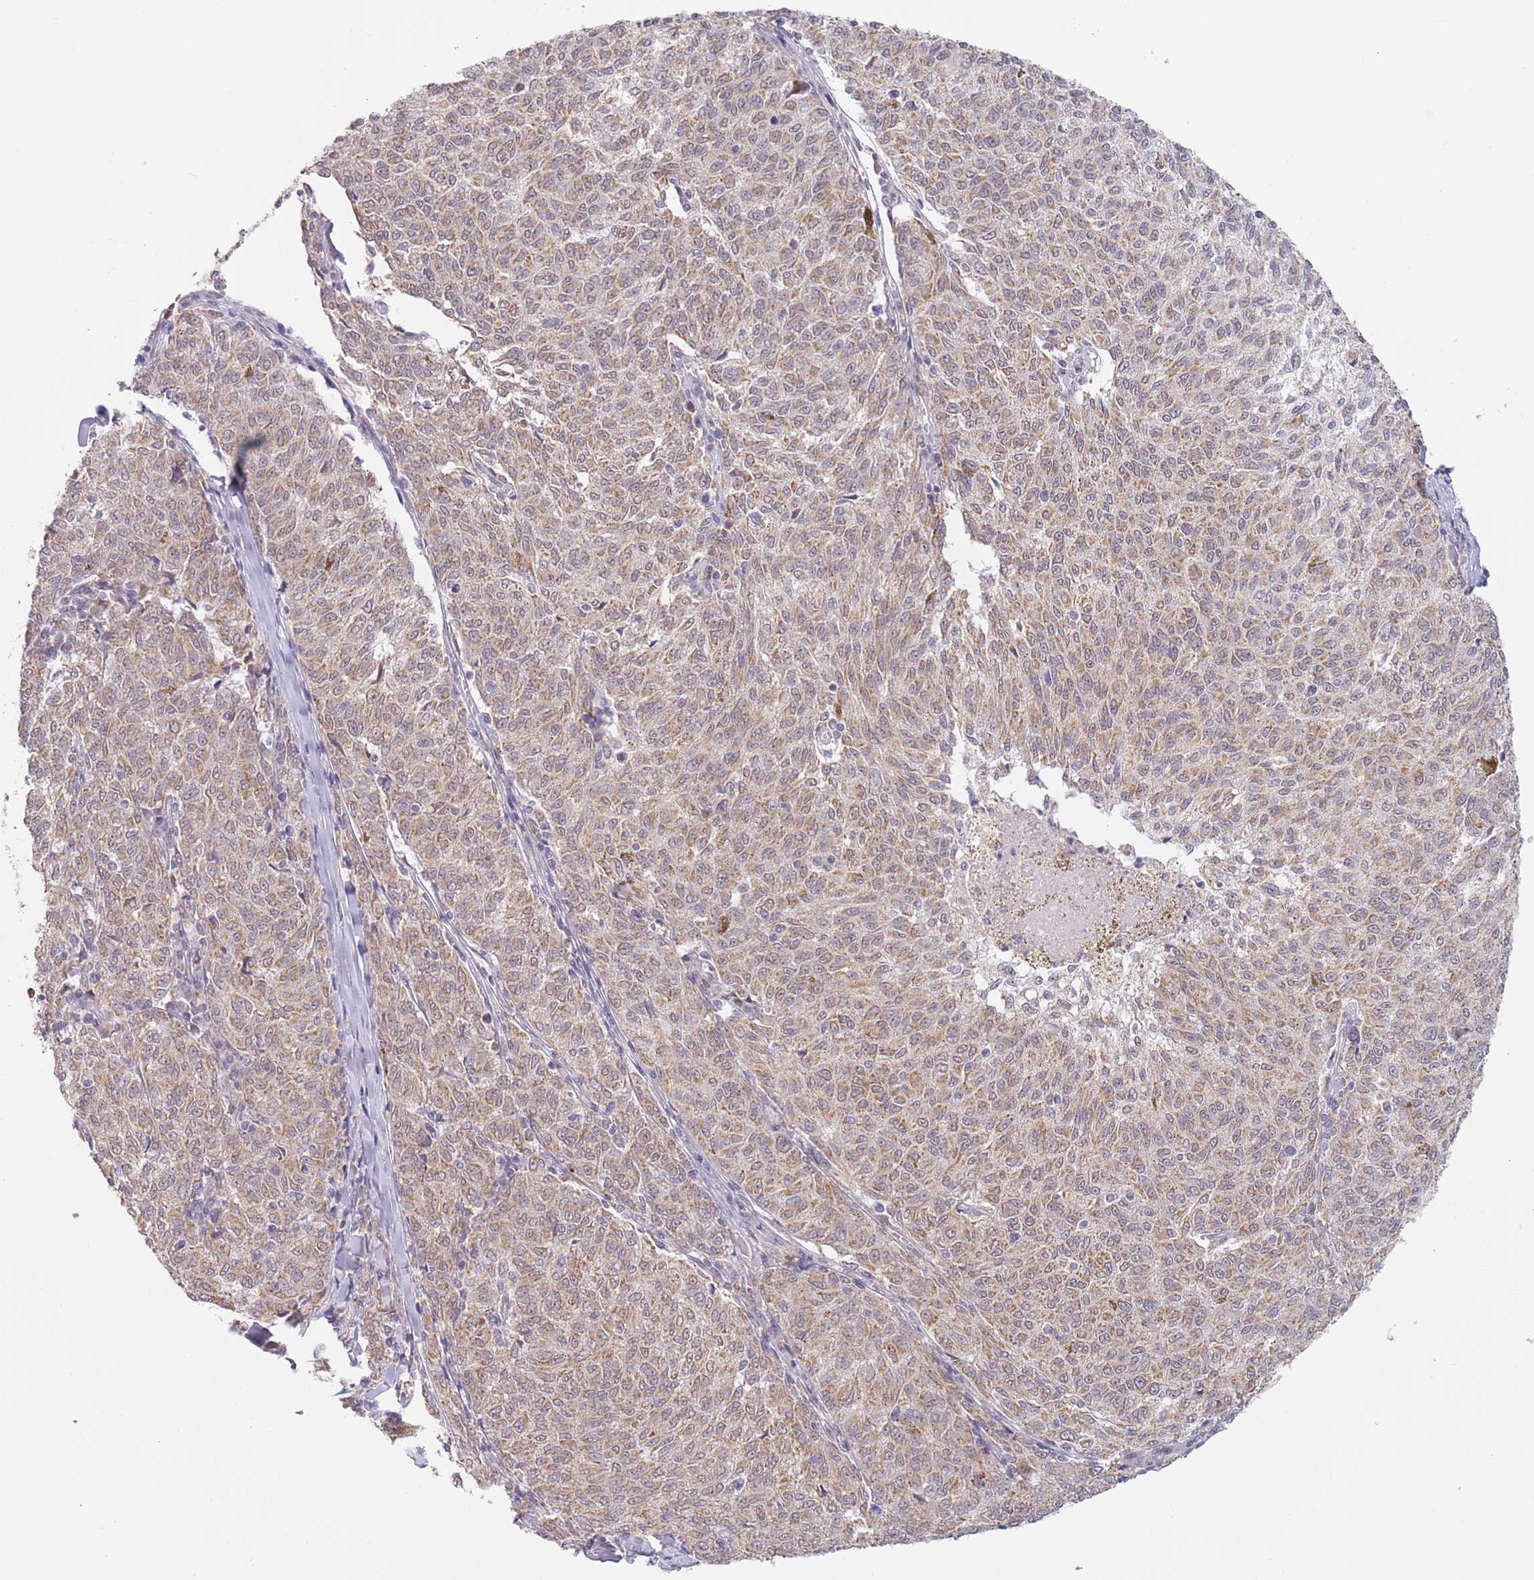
{"staining": {"intensity": "weak", "quantity": ">75%", "location": "cytoplasmic/membranous"}, "tissue": "melanoma", "cell_type": "Tumor cells", "image_type": "cancer", "snomed": [{"axis": "morphology", "description": "Malignant melanoma, NOS"}, {"axis": "topography", "description": "Skin"}], "caption": "About >75% of tumor cells in human malignant melanoma show weak cytoplasmic/membranous protein positivity as visualized by brown immunohistochemical staining.", "gene": "UQCC3", "patient": {"sex": "female", "age": 72}}